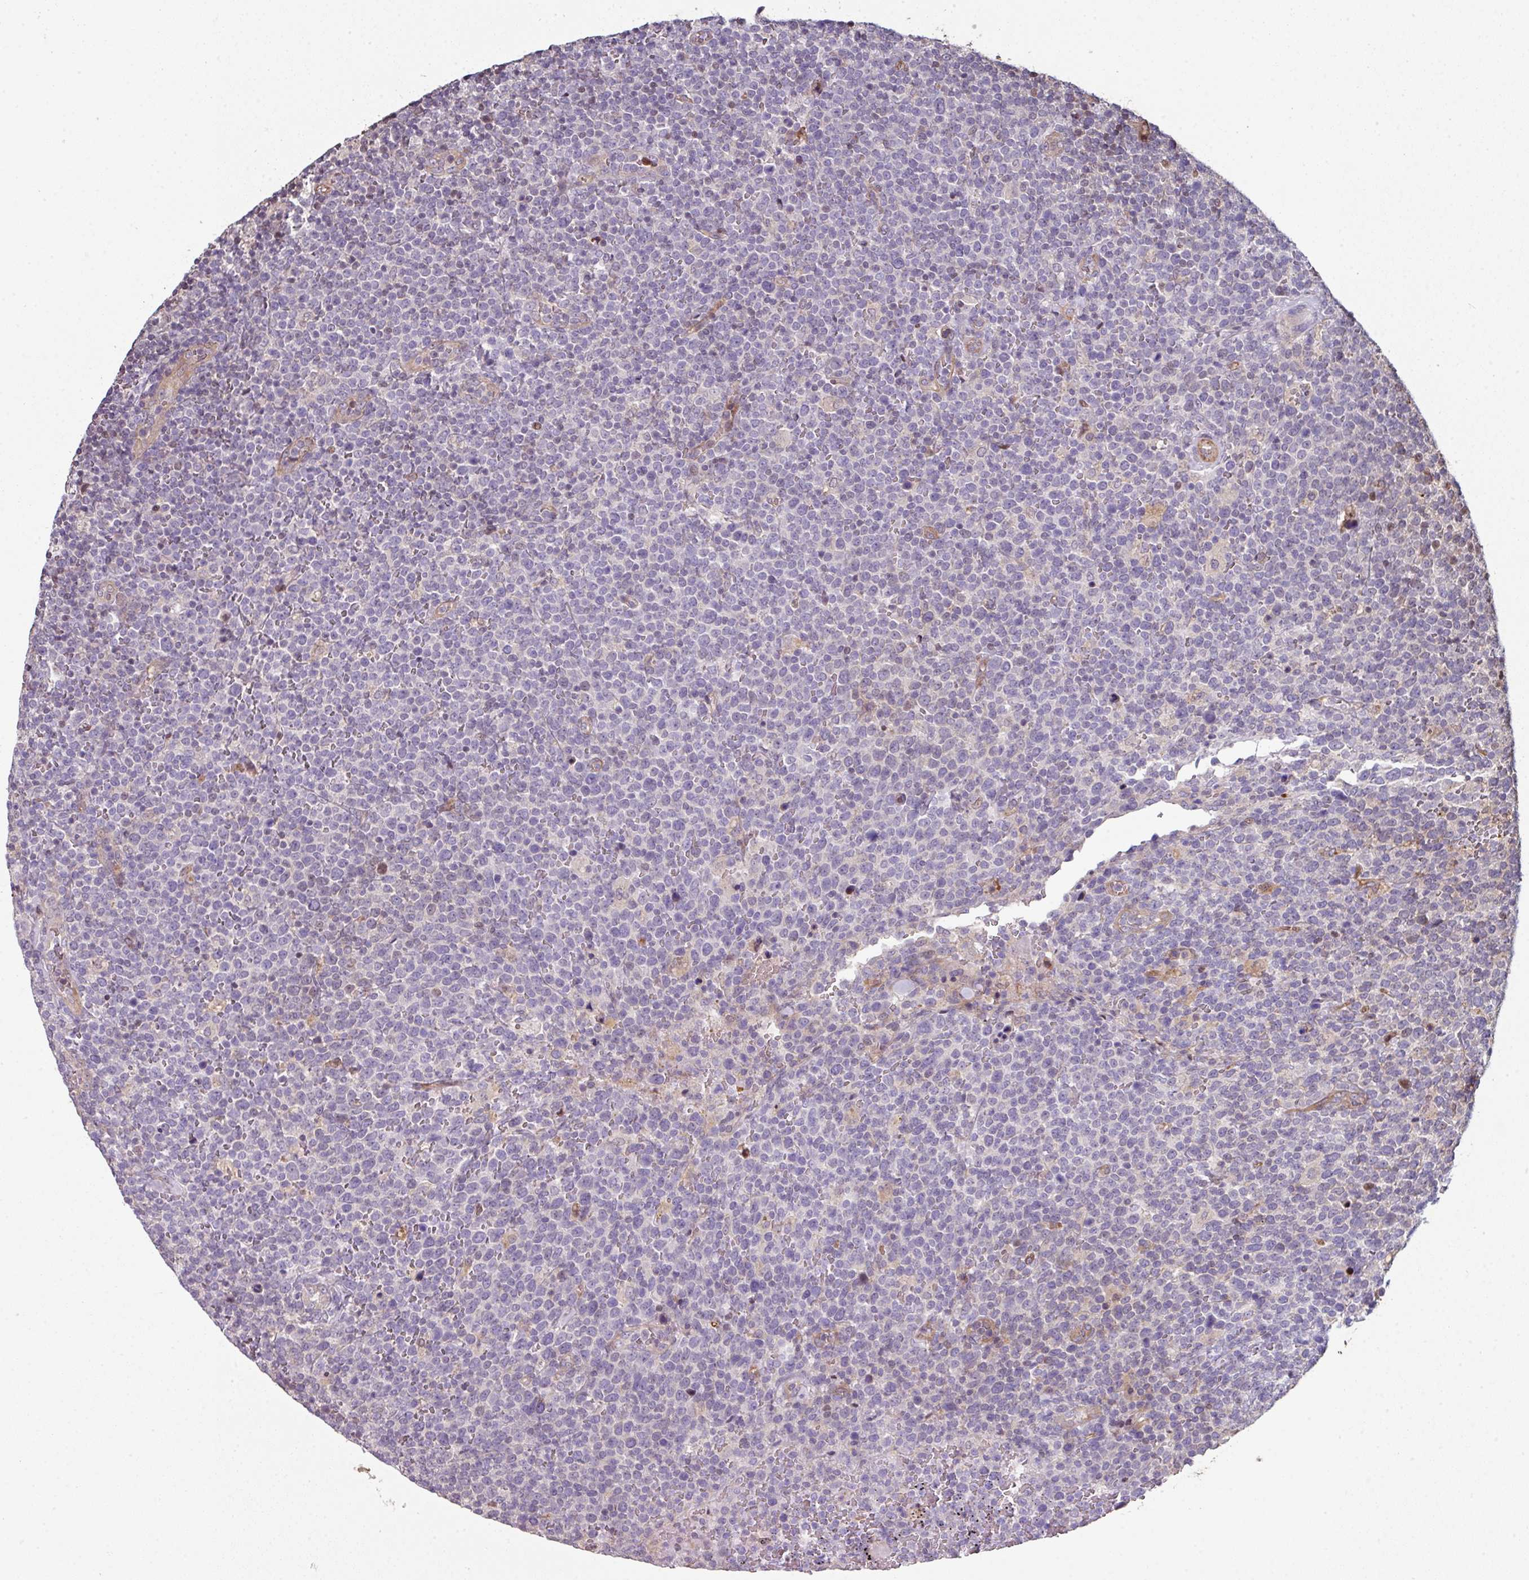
{"staining": {"intensity": "negative", "quantity": "none", "location": "none"}, "tissue": "lymphoma", "cell_type": "Tumor cells", "image_type": "cancer", "snomed": [{"axis": "morphology", "description": "Malignant lymphoma, non-Hodgkin's type, High grade"}, {"axis": "topography", "description": "Lymph node"}], "caption": "Human malignant lymphoma, non-Hodgkin's type (high-grade) stained for a protein using immunohistochemistry reveals no expression in tumor cells.", "gene": "ANO9", "patient": {"sex": "male", "age": 61}}